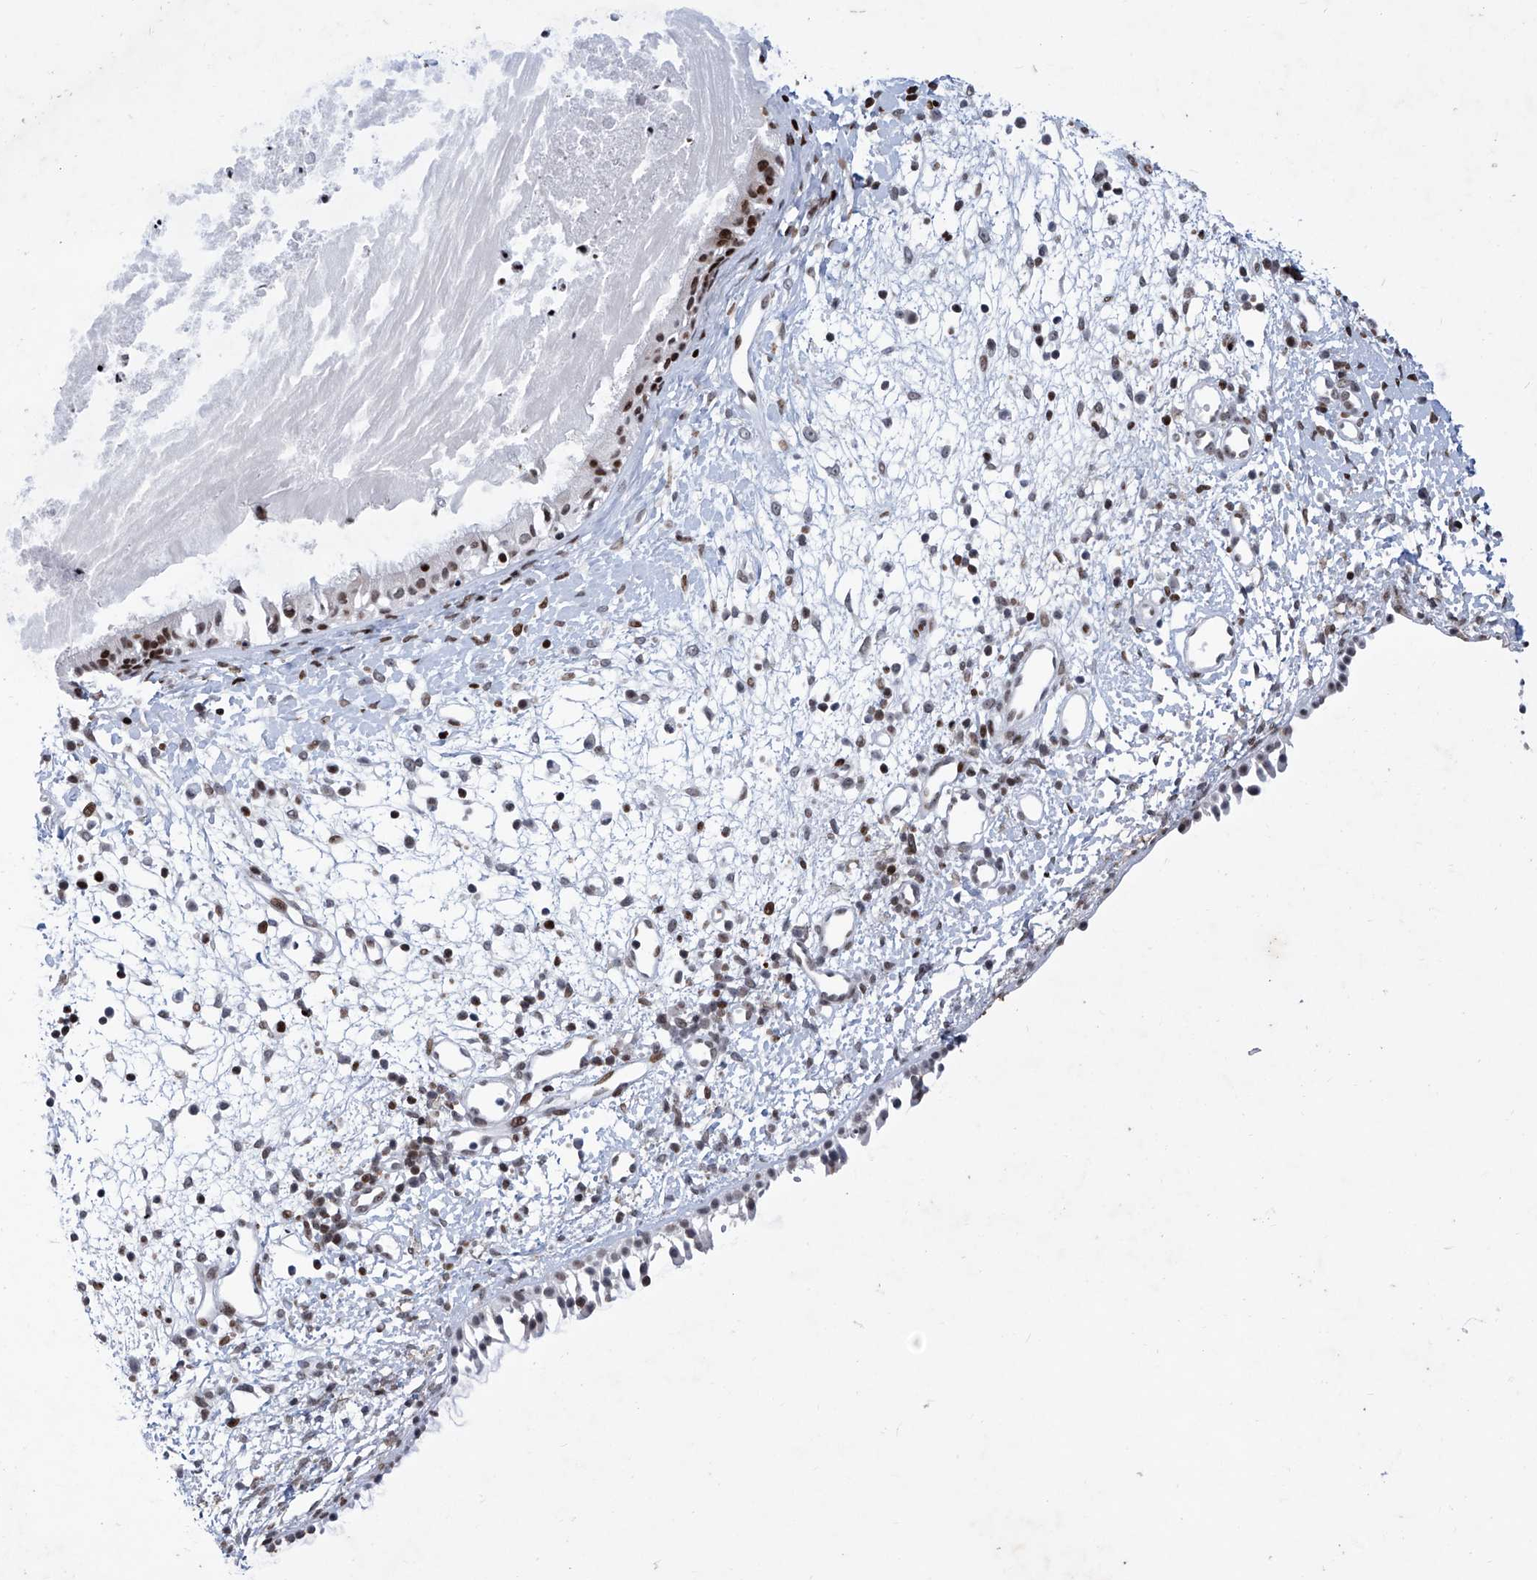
{"staining": {"intensity": "strong", "quantity": ">75%", "location": "nuclear"}, "tissue": "nasopharynx", "cell_type": "Respiratory epithelial cells", "image_type": "normal", "snomed": [{"axis": "morphology", "description": "Normal tissue, NOS"}, {"axis": "topography", "description": "Nasopharynx"}], "caption": "A brown stain highlights strong nuclear positivity of a protein in respiratory epithelial cells of unremarkable nasopharynx. The staining was performed using DAB (3,3'-diaminobenzidine), with brown indicating positive protein expression. Nuclei are stained blue with hematoxylin.", "gene": "HEY2", "patient": {"sex": "male", "age": 22}}